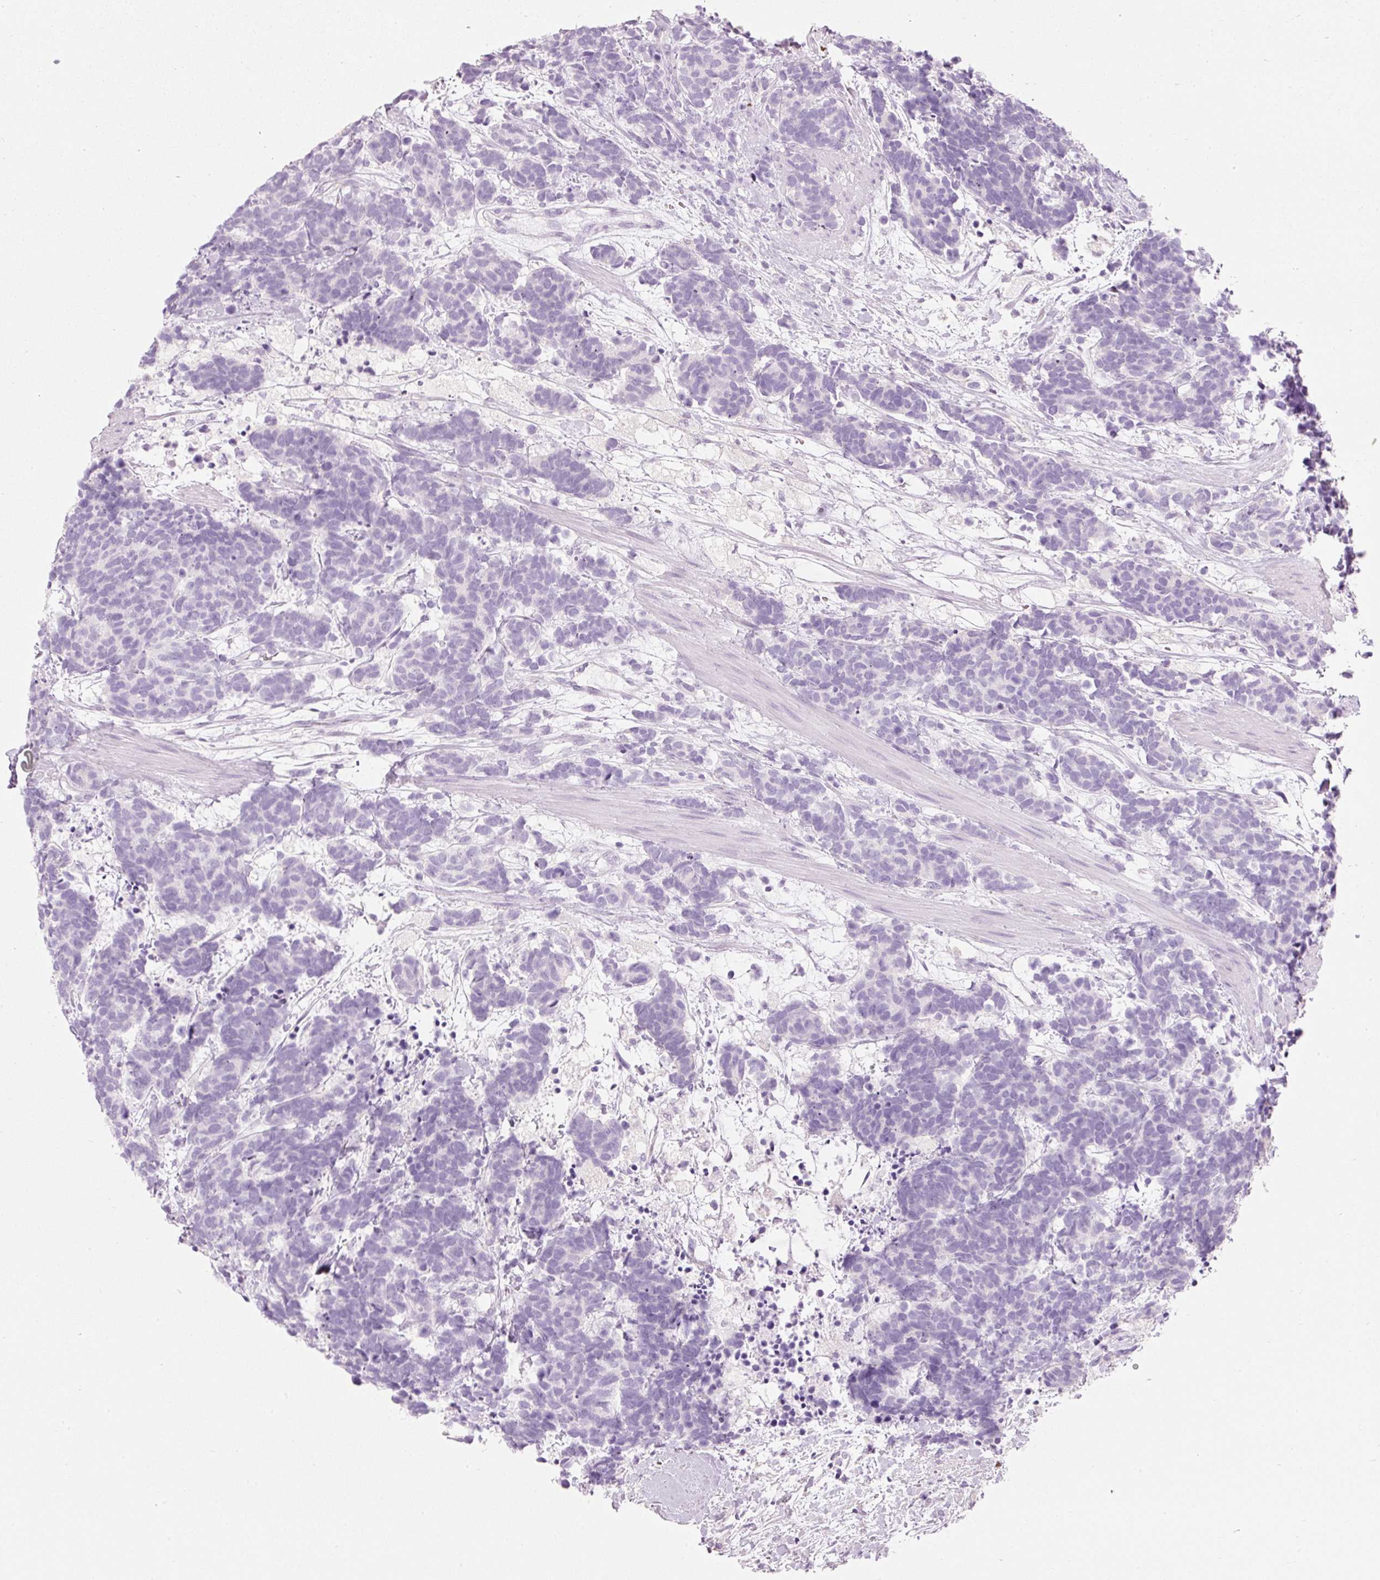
{"staining": {"intensity": "negative", "quantity": "none", "location": "none"}, "tissue": "carcinoid", "cell_type": "Tumor cells", "image_type": "cancer", "snomed": [{"axis": "morphology", "description": "Carcinoma, NOS"}, {"axis": "morphology", "description": "Carcinoid, malignant, NOS"}, {"axis": "topography", "description": "Prostate"}], "caption": "Immunohistochemical staining of human carcinoma demonstrates no significant staining in tumor cells. The staining was performed using DAB to visualize the protein expression in brown, while the nuclei were stained in blue with hematoxylin (Magnification: 20x).", "gene": "CMA1", "patient": {"sex": "male", "age": 57}}